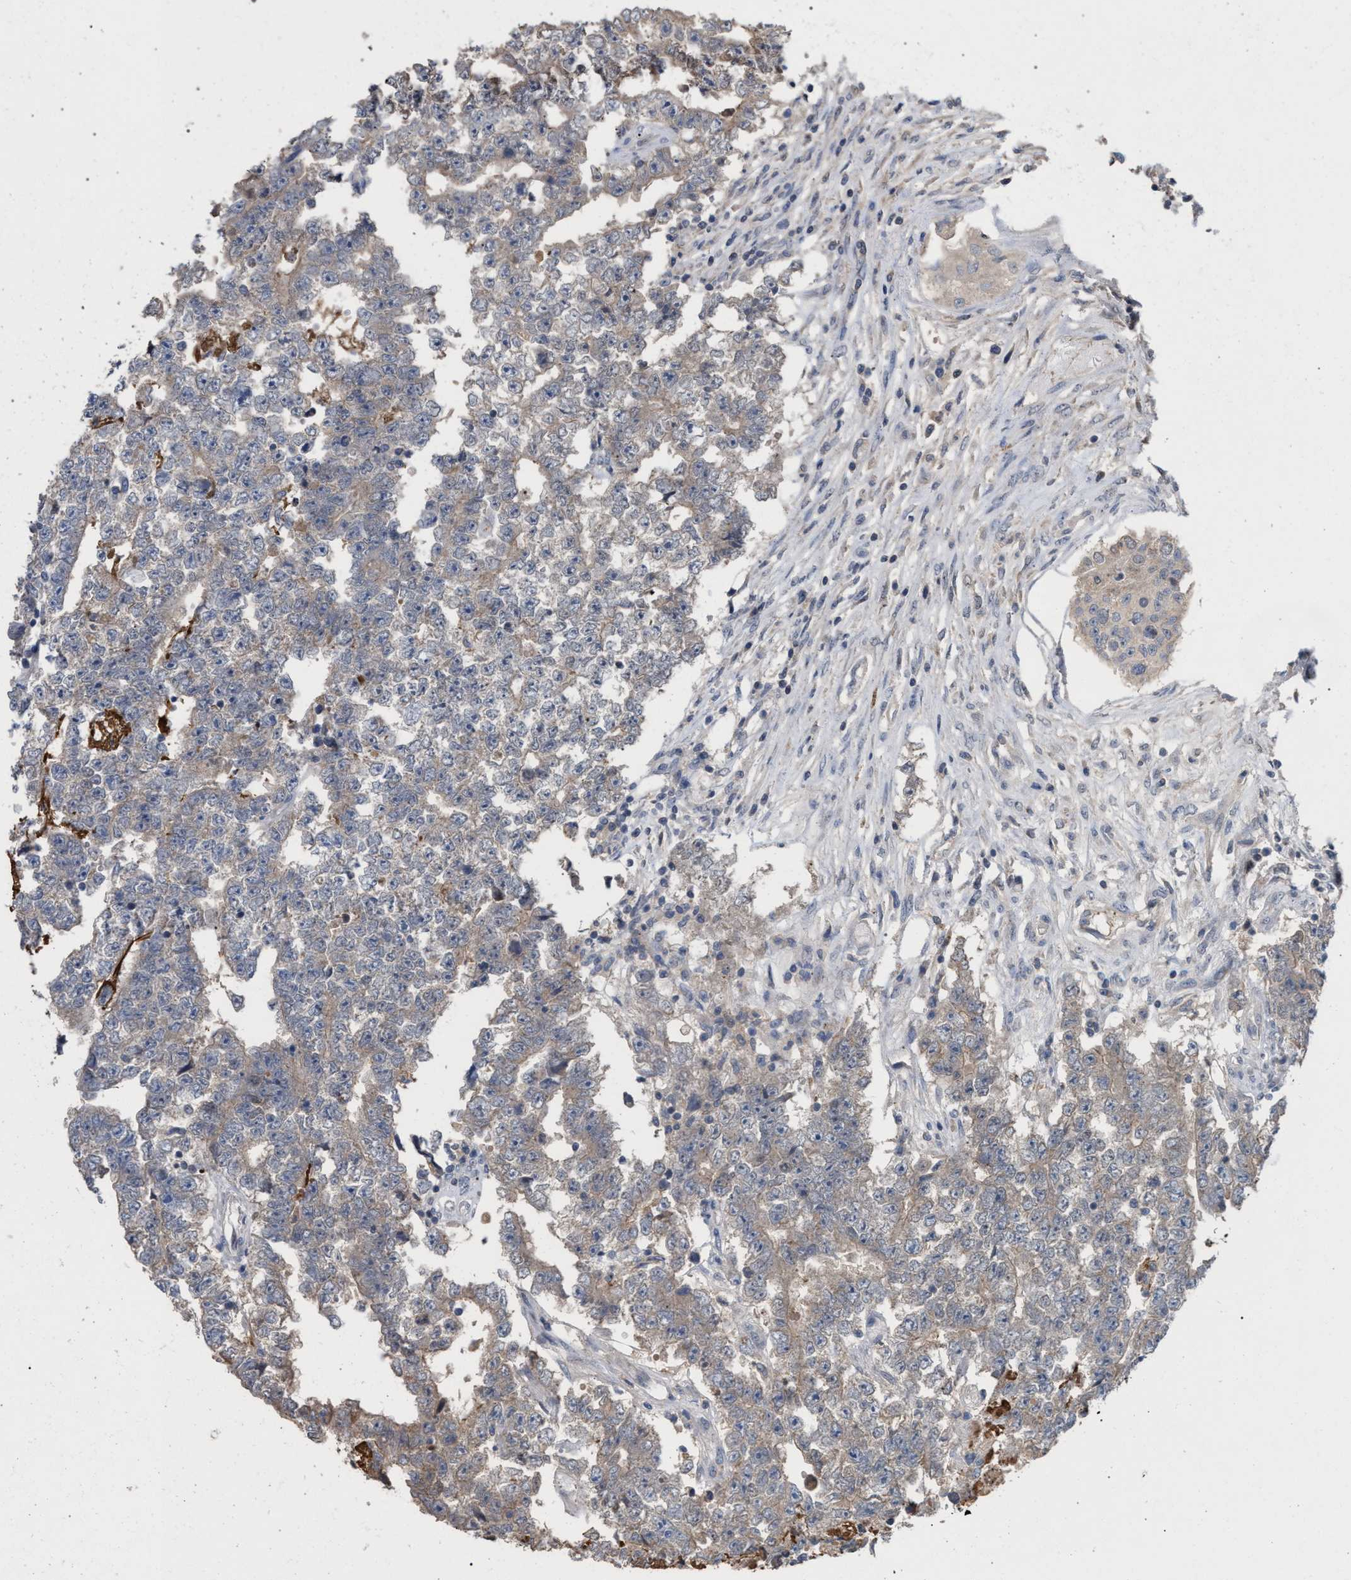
{"staining": {"intensity": "weak", "quantity": "25%-75%", "location": "cytoplasmic/membranous"}, "tissue": "testis cancer", "cell_type": "Tumor cells", "image_type": "cancer", "snomed": [{"axis": "morphology", "description": "Carcinoma, Embryonal, NOS"}, {"axis": "topography", "description": "Testis"}], "caption": "Immunohistochemistry photomicrograph of testis cancer (embryonal carcinoma) stained for a protein (brown), which reveals low levels of weak cytoplasmic/membranous expression in about 25%-75% of tumor cells.", "gene": "TECPR1", "patient": {"sex": "male", "age": 25}}